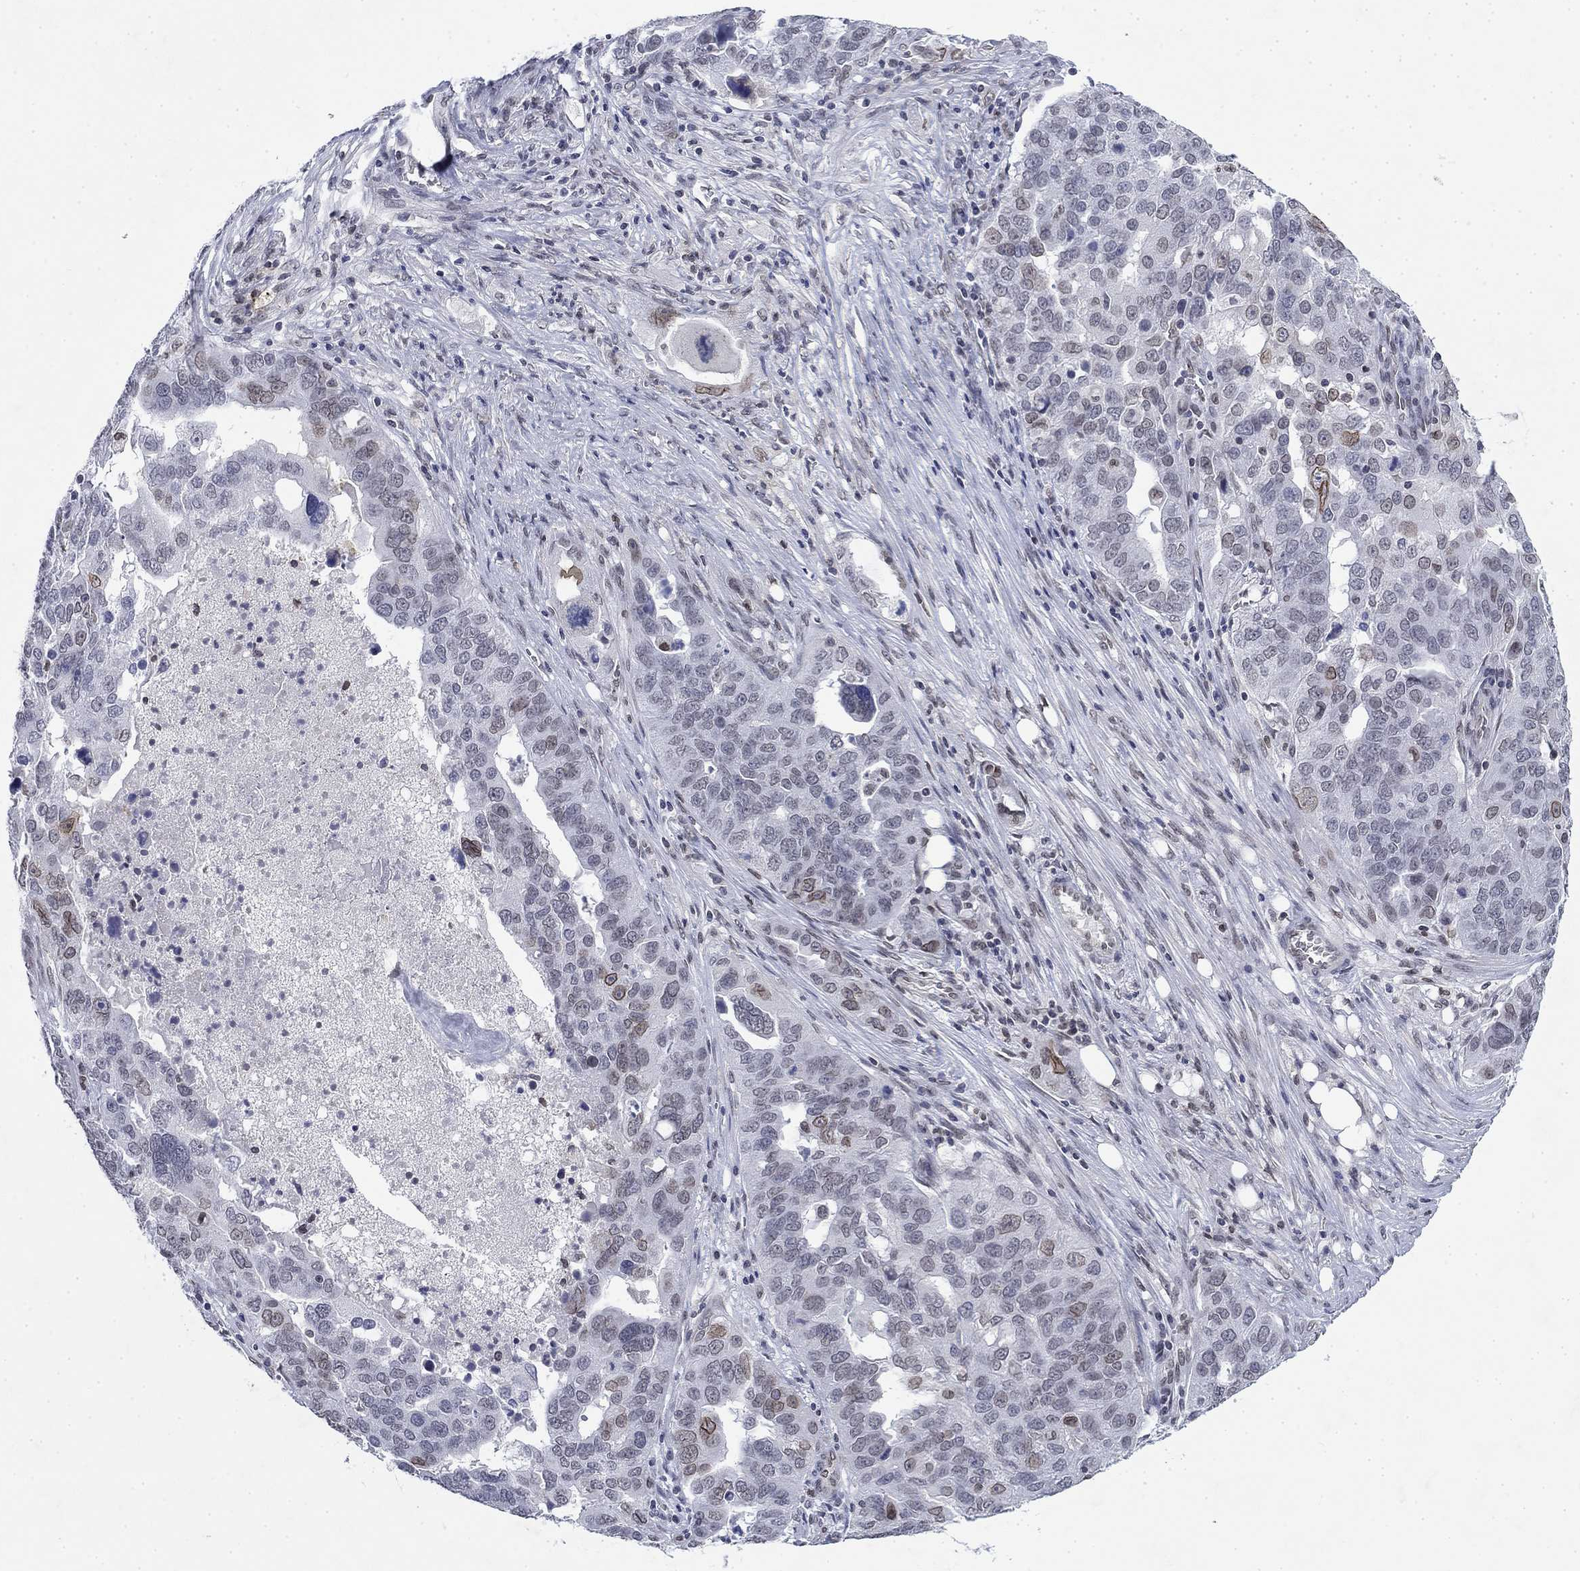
{"staining": {"intensity": "strong", "quantity": "<25%", "location": "cytoplasmic/membranous,nuclear"}, "tissue": "ovarian cancer", "cell_type": "Tumor cells", "image_type": "cancer", "snomed": [{"axis": "morphology", "description": "Carcinoma, endometroid"}, {"axis": "topography", "description": "Soft tissue"}, {"axis": "topography", "description": "Ovary"}], "caption": "Brown immunohistochemical staining in human ovarian endometroid carcinoma exhibits strong cytoplasmic/membranous and nuclear expression in about <25% of tumor cells.", "gene": "TOR1AIP1", "patient": {"sex": "female", "age": 52}}